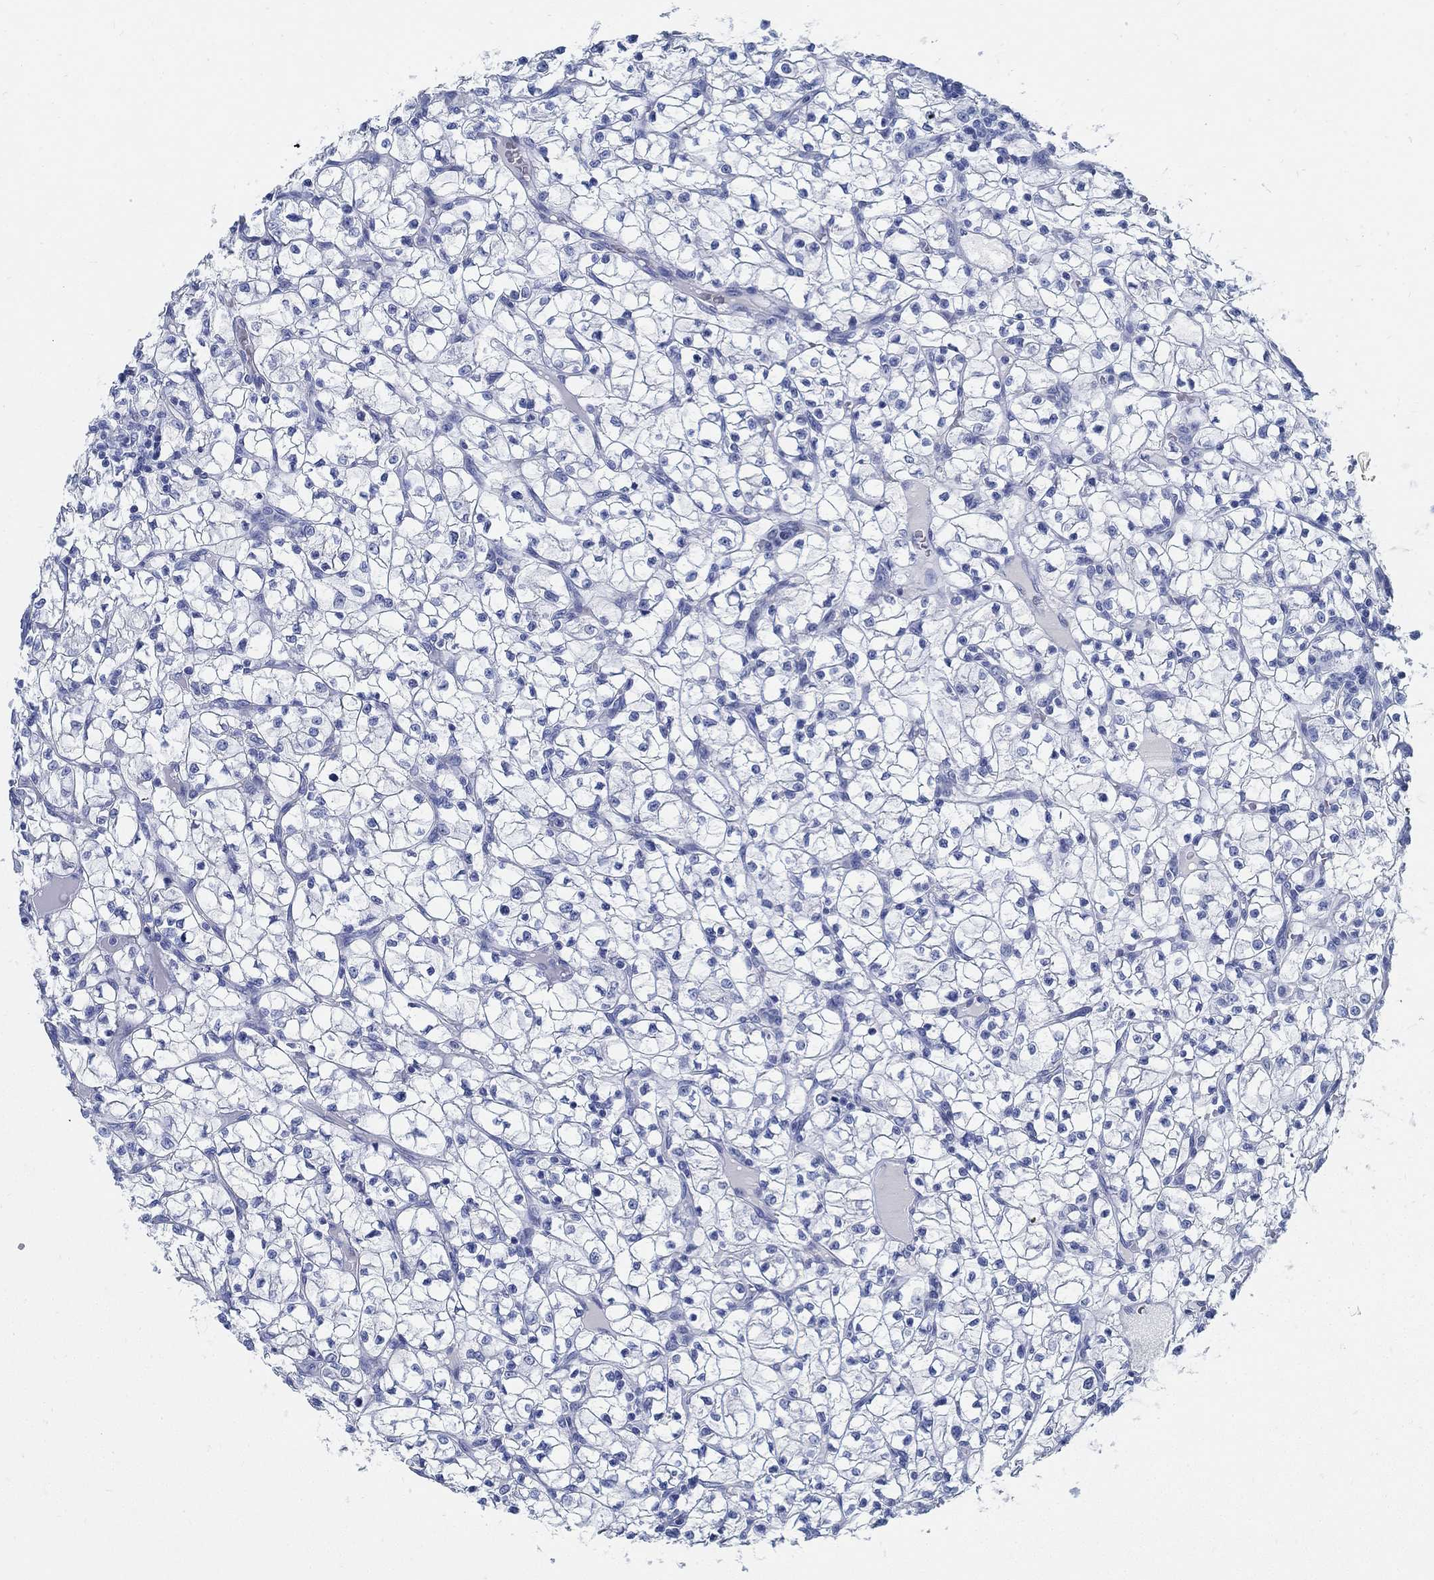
{"staining": {"intensity": "negative", "quantity": "none", "location": "none"}, "tissue": "renal cancer", "cell_type": "Tumor cells", "image_type": "cancer", "snomed": [{"axis": "morphology", "description": "Adenocarcinoma, NOS"}, {"axis": "topography", "description": "Kidney"}], "caption": "Immunohistochemical staining of human adenocarcinoma (renal) shows no significant positivity in tumor cells.", "gene": "SLC45A1", "patient": {"sex": "female", "age": 64}}